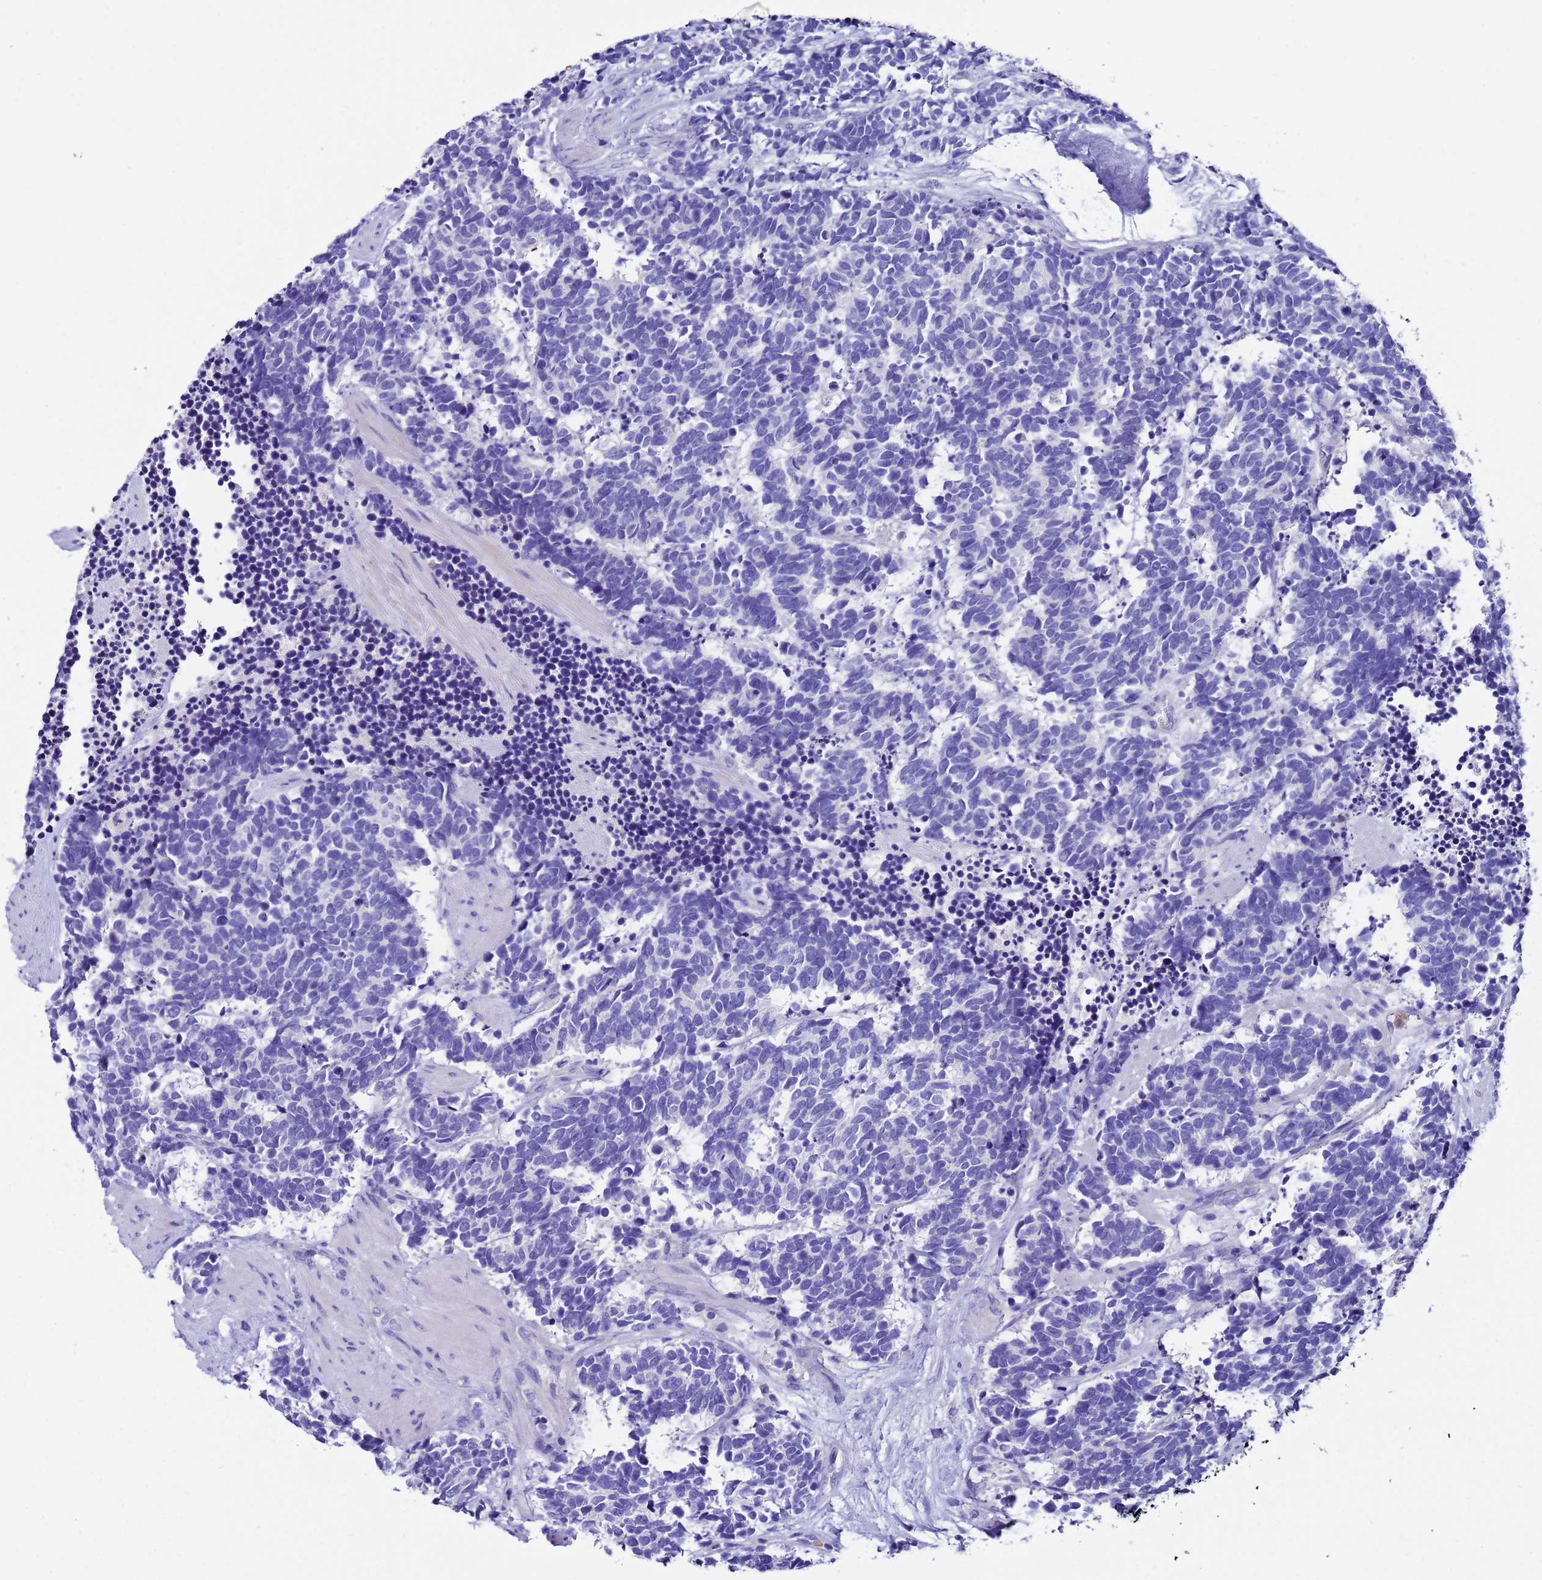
{"staining": {"intensity": "negative", "quantity": "none", "location": "none"}, "tissue": "carcinoid", "cell_type": "Tumor cells", "image_type": "cancer", "snomed": [{"axis": "morphology", "description": "Carcinoma, NOS"}, {"axis": "morphology", "description": "Carcinoid, malignant, NOS"}, {"axis": "topography", "description": "Prostate"}], "caption": "Tumor cells show no significant protein staining in carcinoid.", "gene": "UGT2A1", "patient": {"sex": "male", "age": 57}}